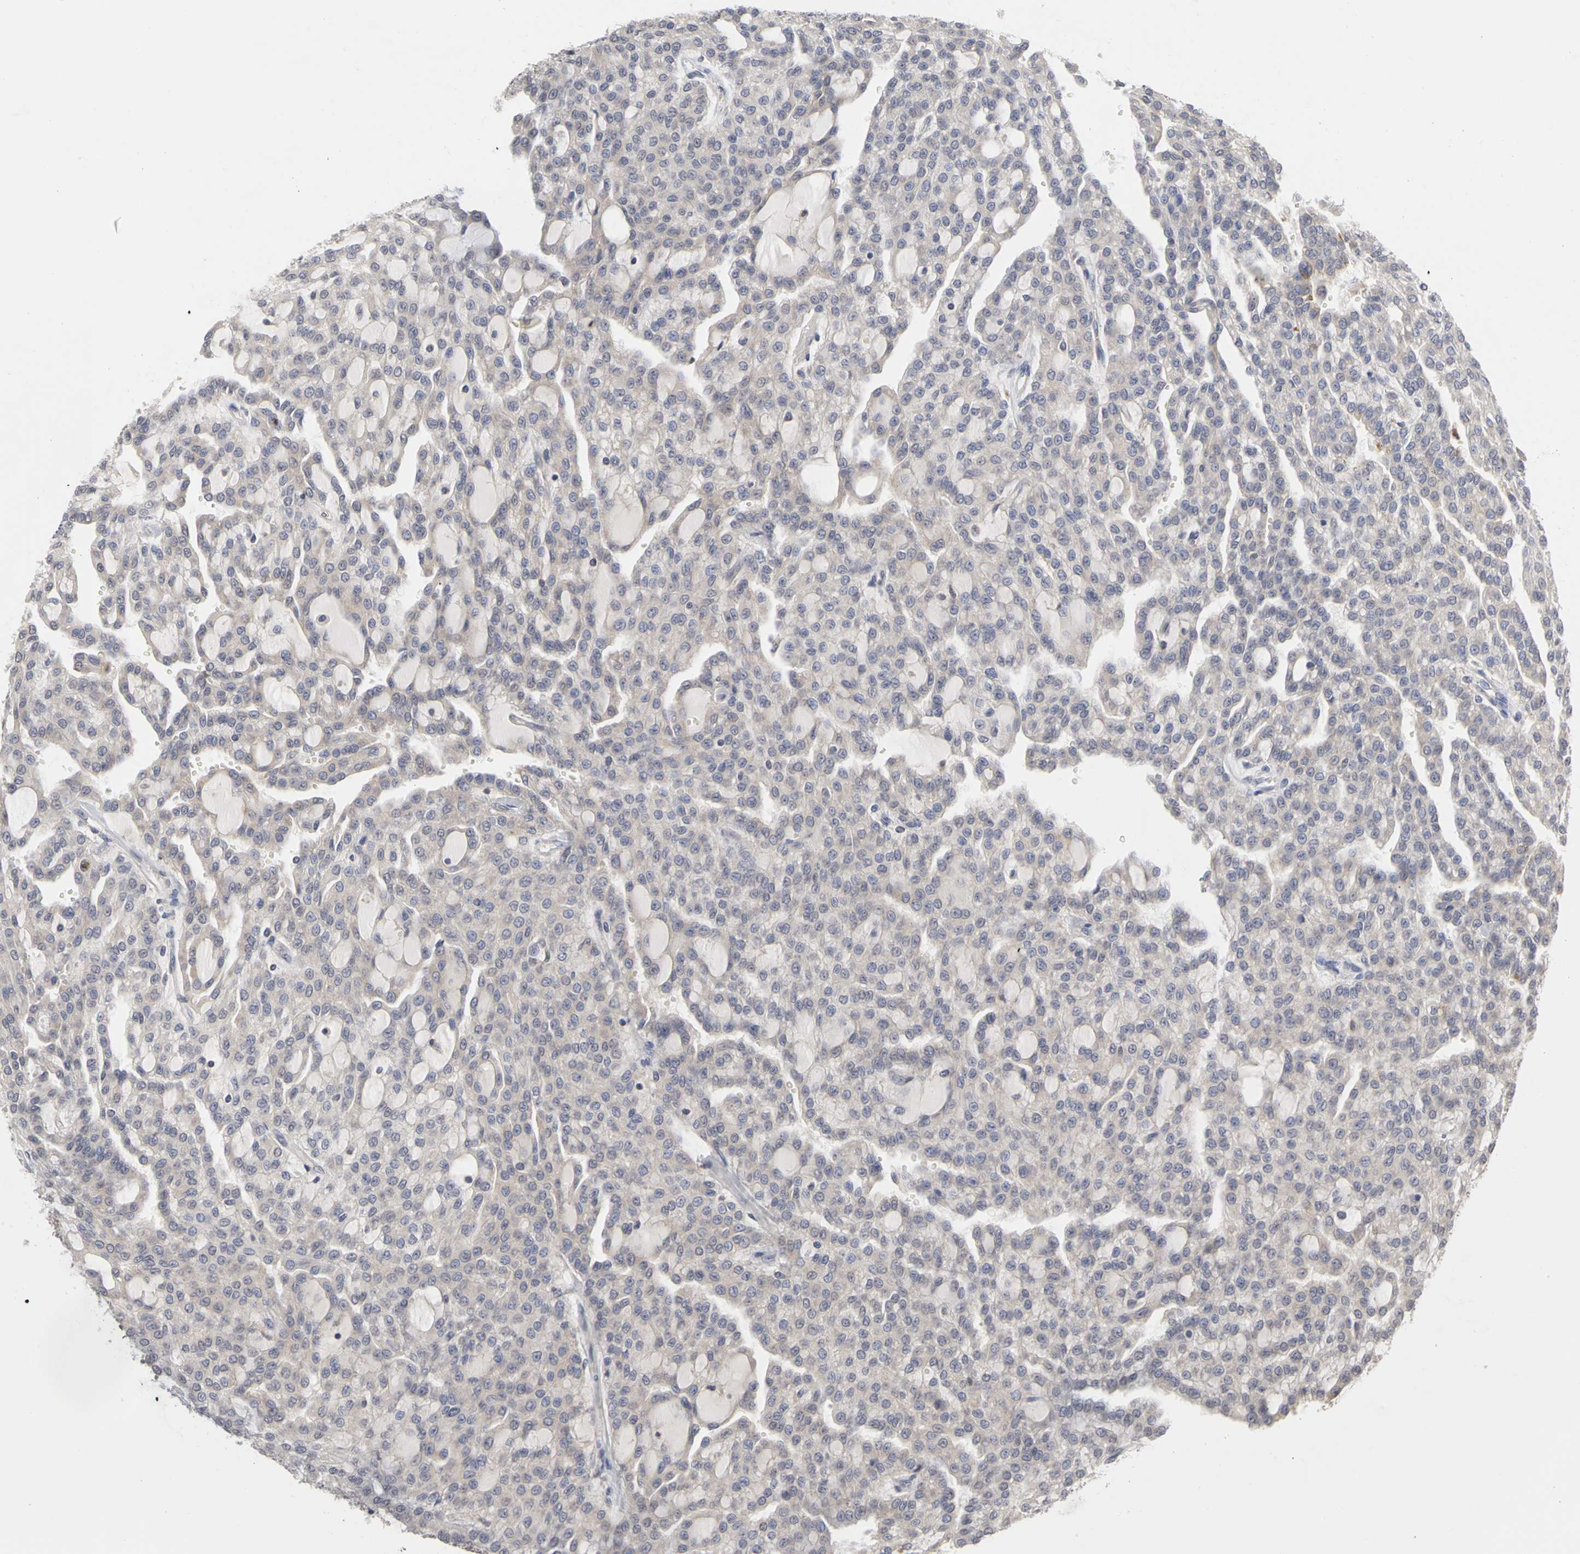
{"staining": {"intensity": "weak", "quantity": "<25%", "location": "cytoplasmic/membranous"}, "tissue": "renal cancer", "cell_type": "Tumor cells", "image_type": "cancer", "snomed": [{"axis": "morphology", "description": "Adenocarcinoma, NOS"}, {"axis": "topography", "description": "Kidney"}], "caption": "Immunohistochemistry micrograph of neoplastic tissue: renal cancer stained with DAB exhibits no significant protein staining in tumor cells.", "gene": "IRAK1", "patient": {"sex": "male", "age": 63}}